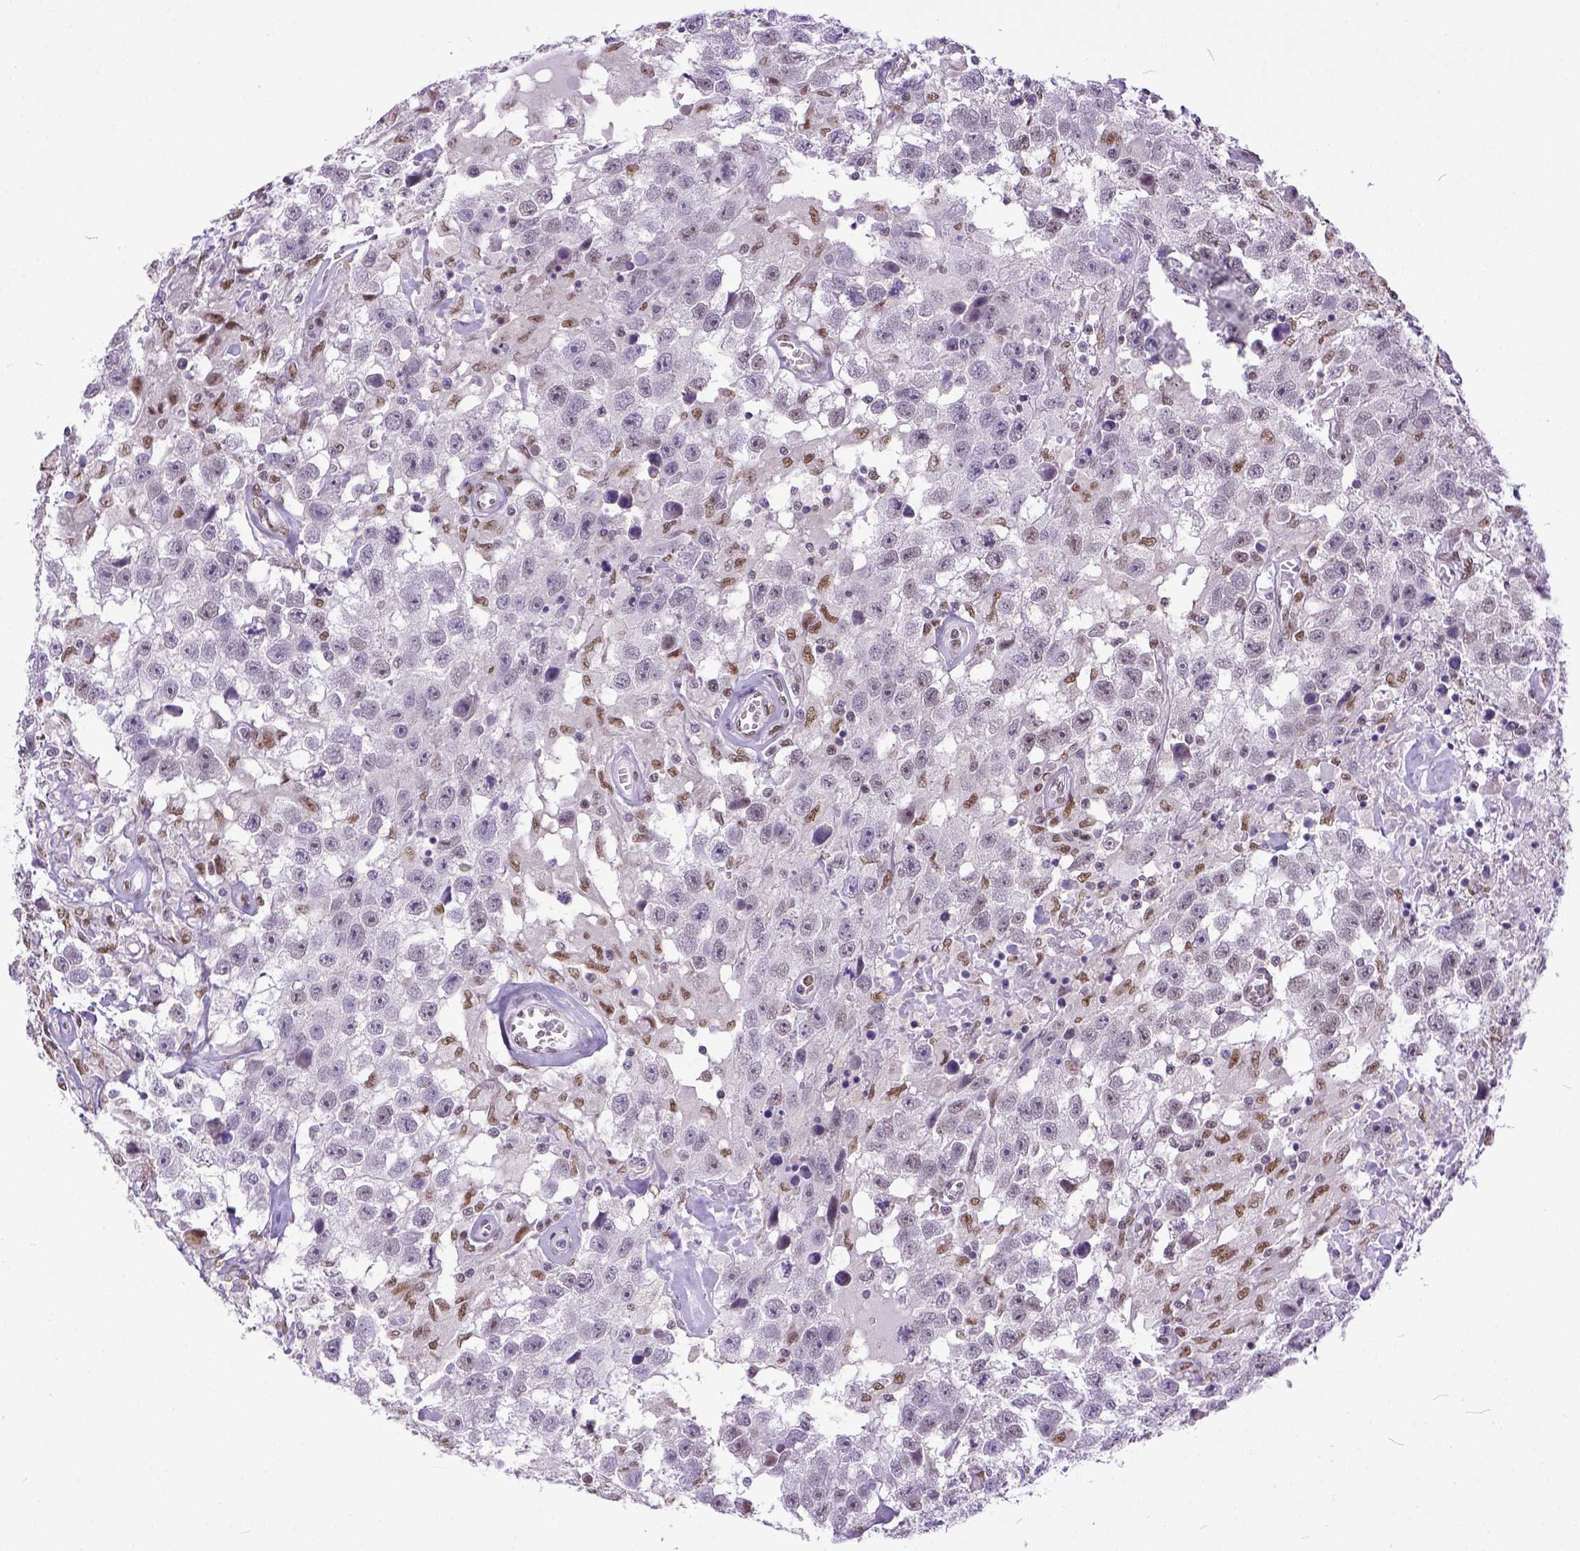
{"staining": {"intensity": "negative", "quantity": "none", "location": "none"}, "tissue": "testis cancer", "cell_type": "Tumor cells", "image_type": "cancer", "snomed": [{"axis": "morphology", "description": "Seminoma, NOS"}, {"axis": "topography", "description": "Testis"}], "caption": "The immunohistochemistry photomicrograph has no significant staining in tumor cells of testis cancer tissue.", "gene": "ERCC1", "patient": {"sex": "male", "age": 43}}